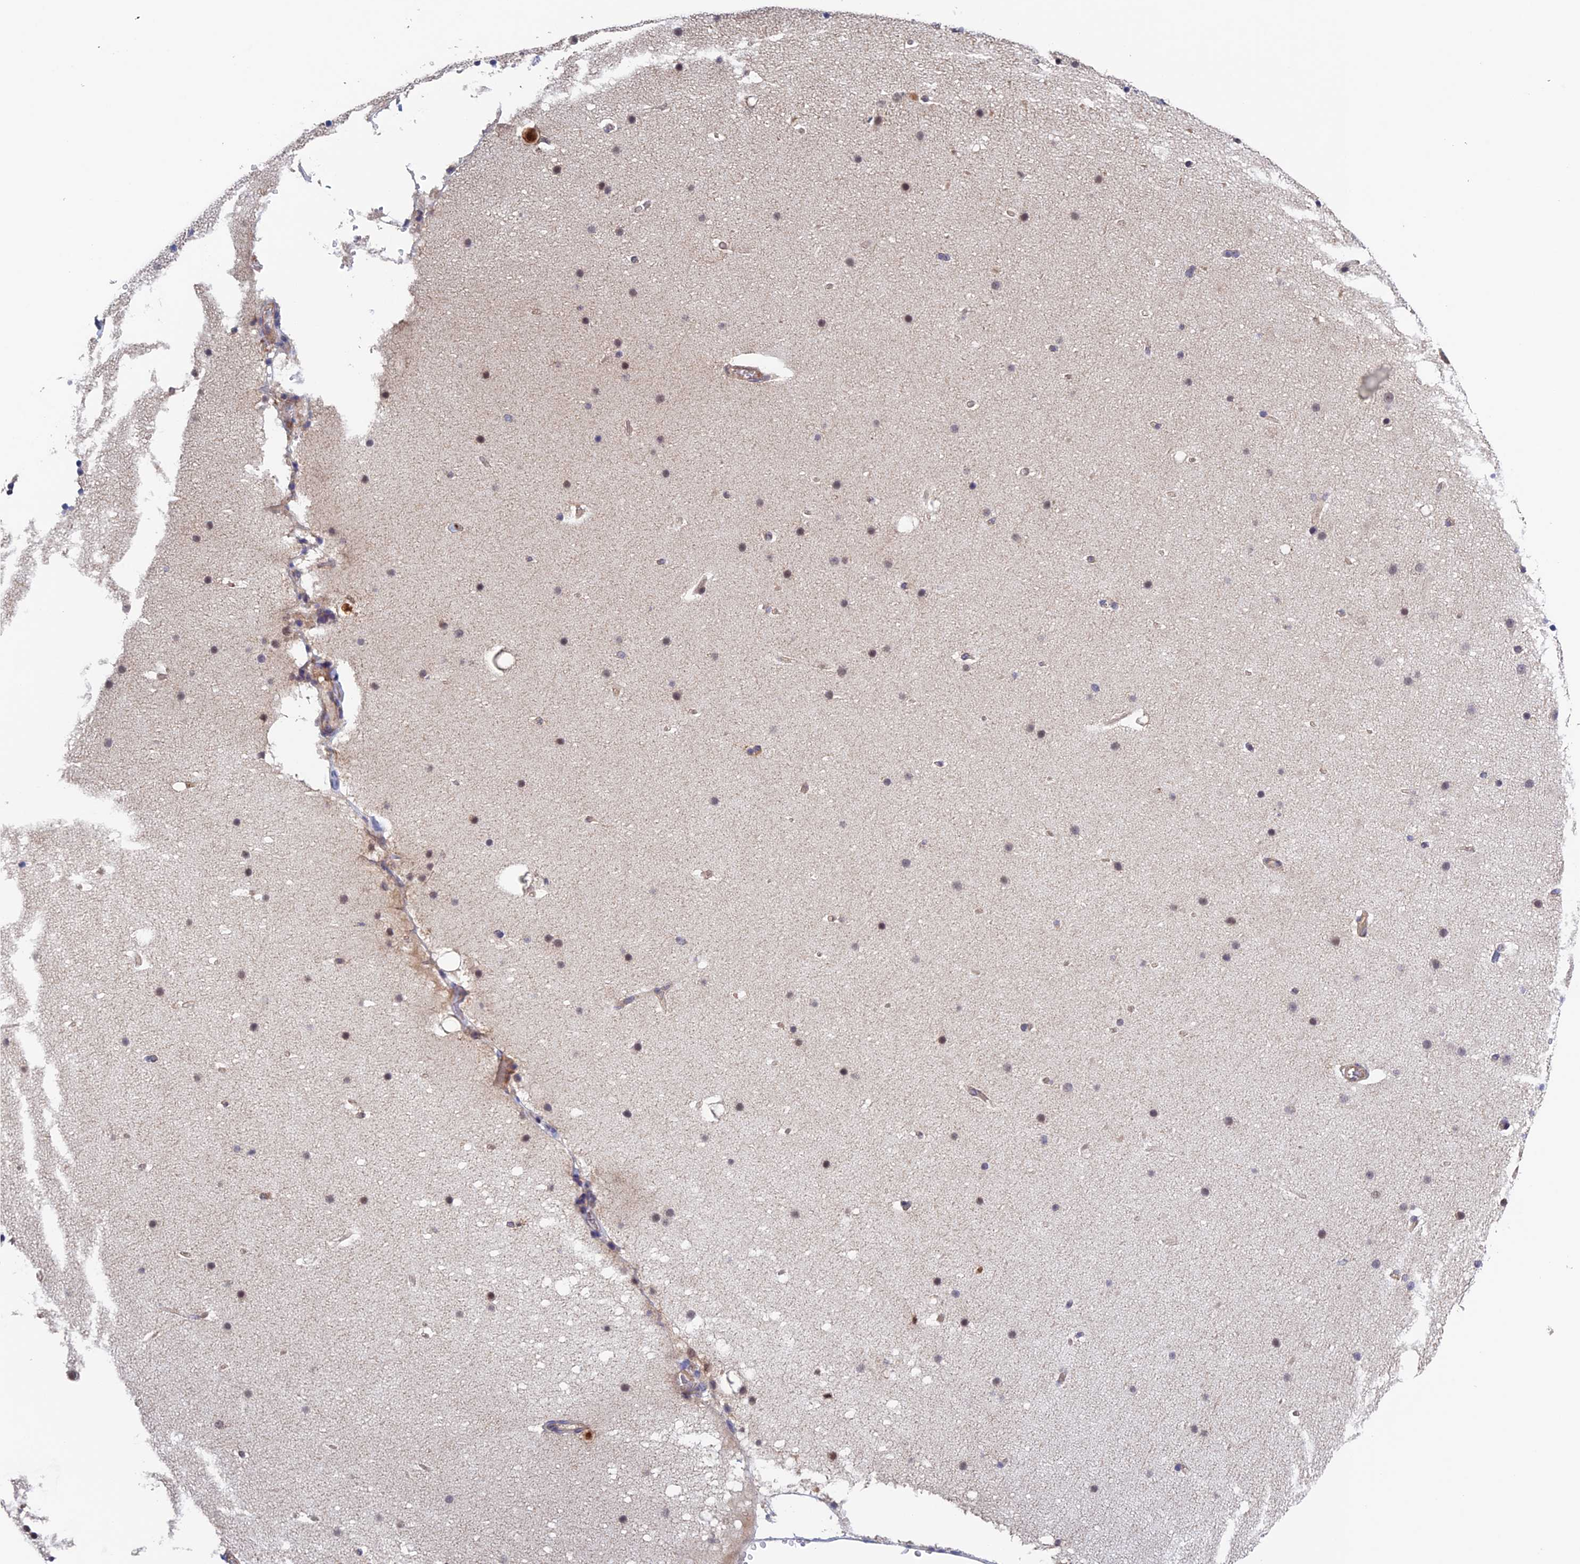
{"staining": {"intensity": "moderate", "quantity": ">75%", "location": "cytoplasmic/membranous"}, "tissue": "cerebellum", "cell_type": "Cells in granular layer", "image_type": "normal", "snomed": [{"axis": "morphology", "description": "Normal tissue, NOS"}, {"axis": "topography", "description": "Cerebellum"}], "caption": "An immunohistochemistry histopathology image of benign tissue is shown. Protein staining in brown highlights moderate cytoplasmic/membranous positivity in cerebellum within cells in granular layer.", "gene": "NUDT16L1", "patient": {"sex": "male", "age": 57}}